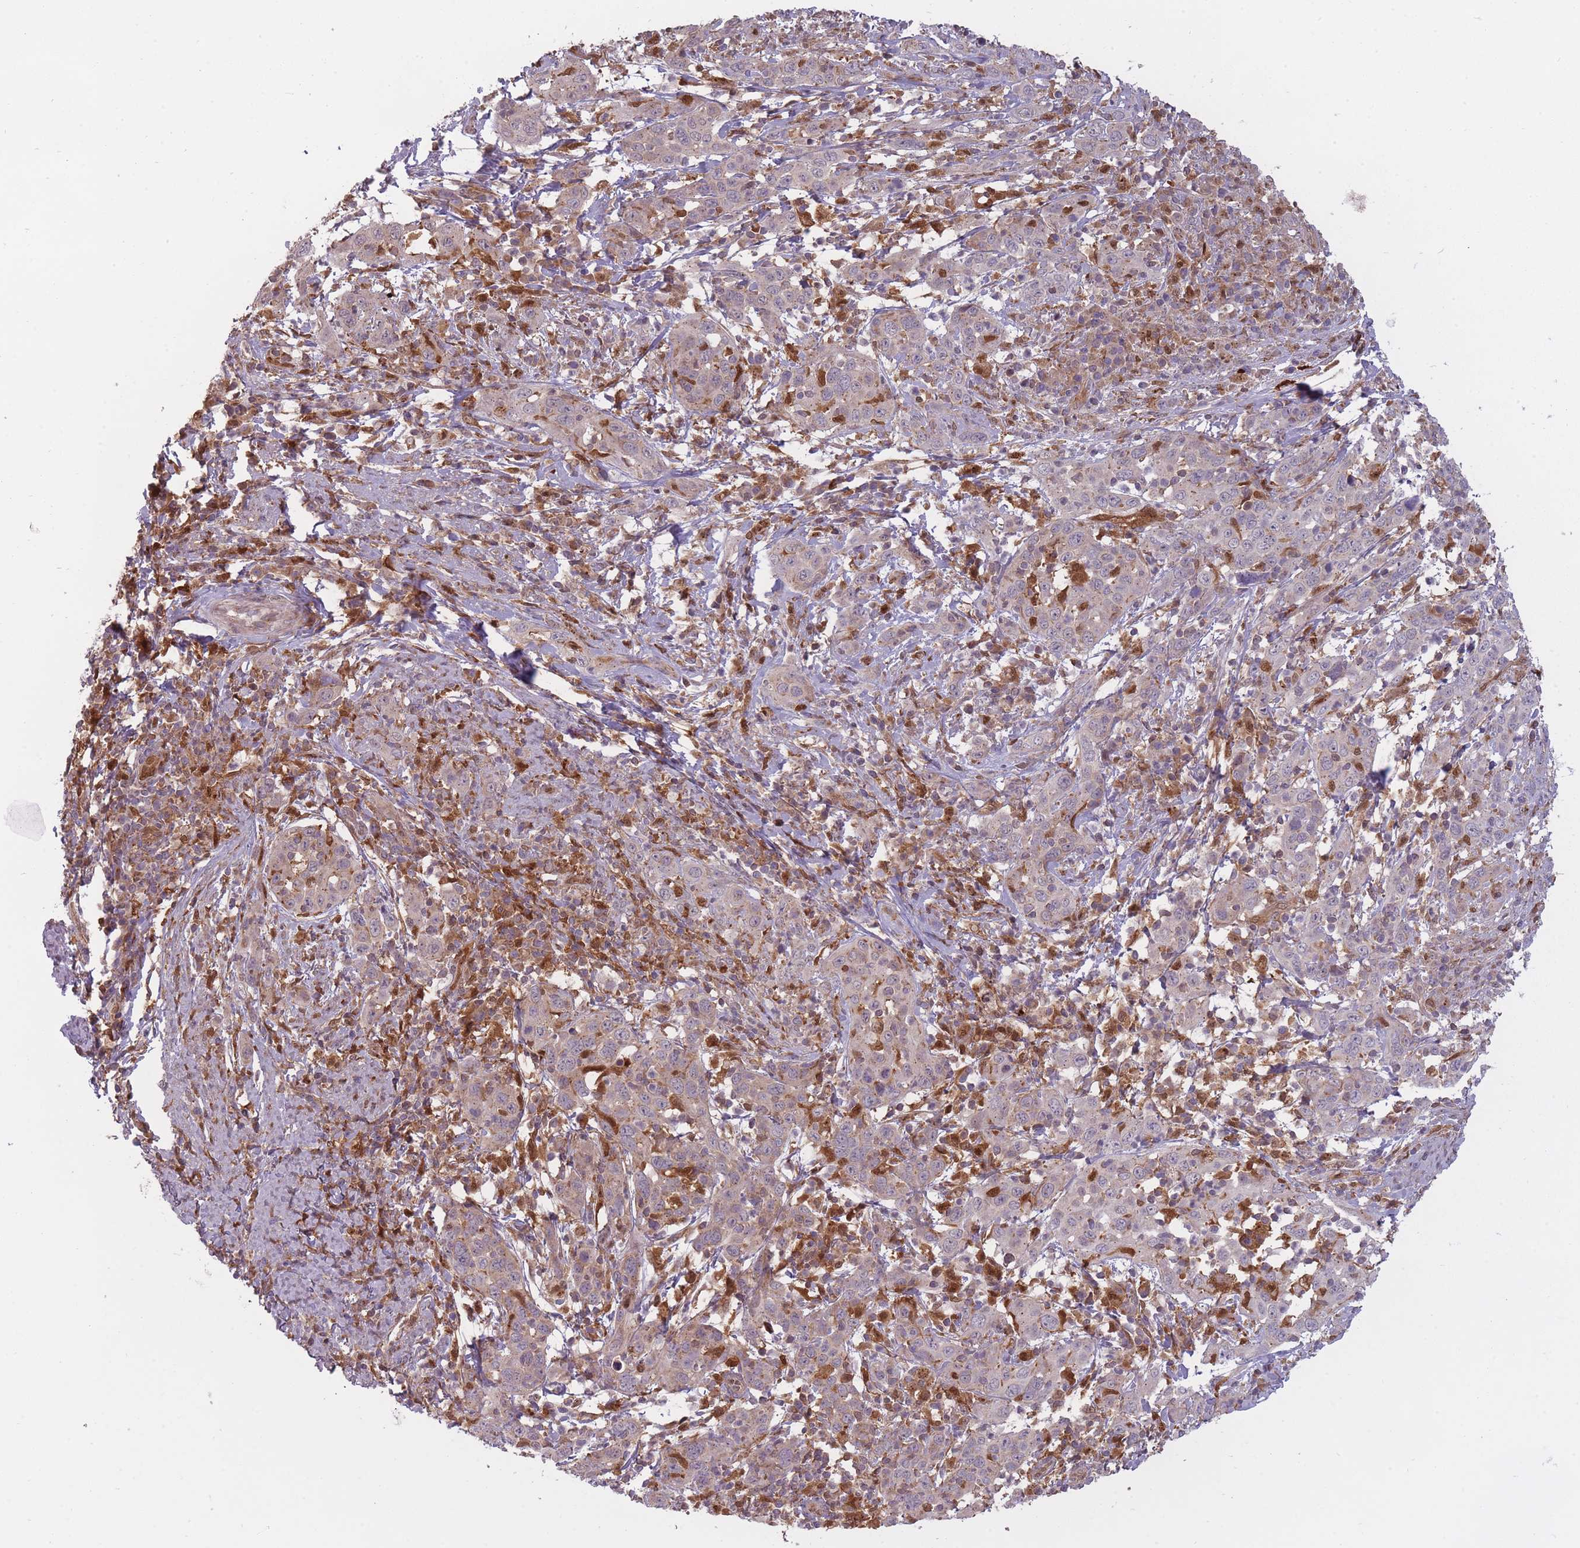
{"staining": {"intensity": "weak", "quantity": "<25%", "location": "cytoplasmic/membranous"}, "tissue": "cervical cancer", "cell_type": "Tumor cells", "image_type": "cancer", "snomed": [{"axis": "morphology", "description": "Squamous cell carcinoma, NOS"}, {"axis": "topography", "description": "Cervix"}], "caption": "Immunohistochemical staining of human cervical cancer demonstrates no significant staining in tumor cells. The staining is performed using DAB (3,3'-diaminobenzidine) brown chromogen with nuclei counter-stained in using hematoxylin.", "gene": "LGALS9", "patient": {"sex": "female", "age": 46}}